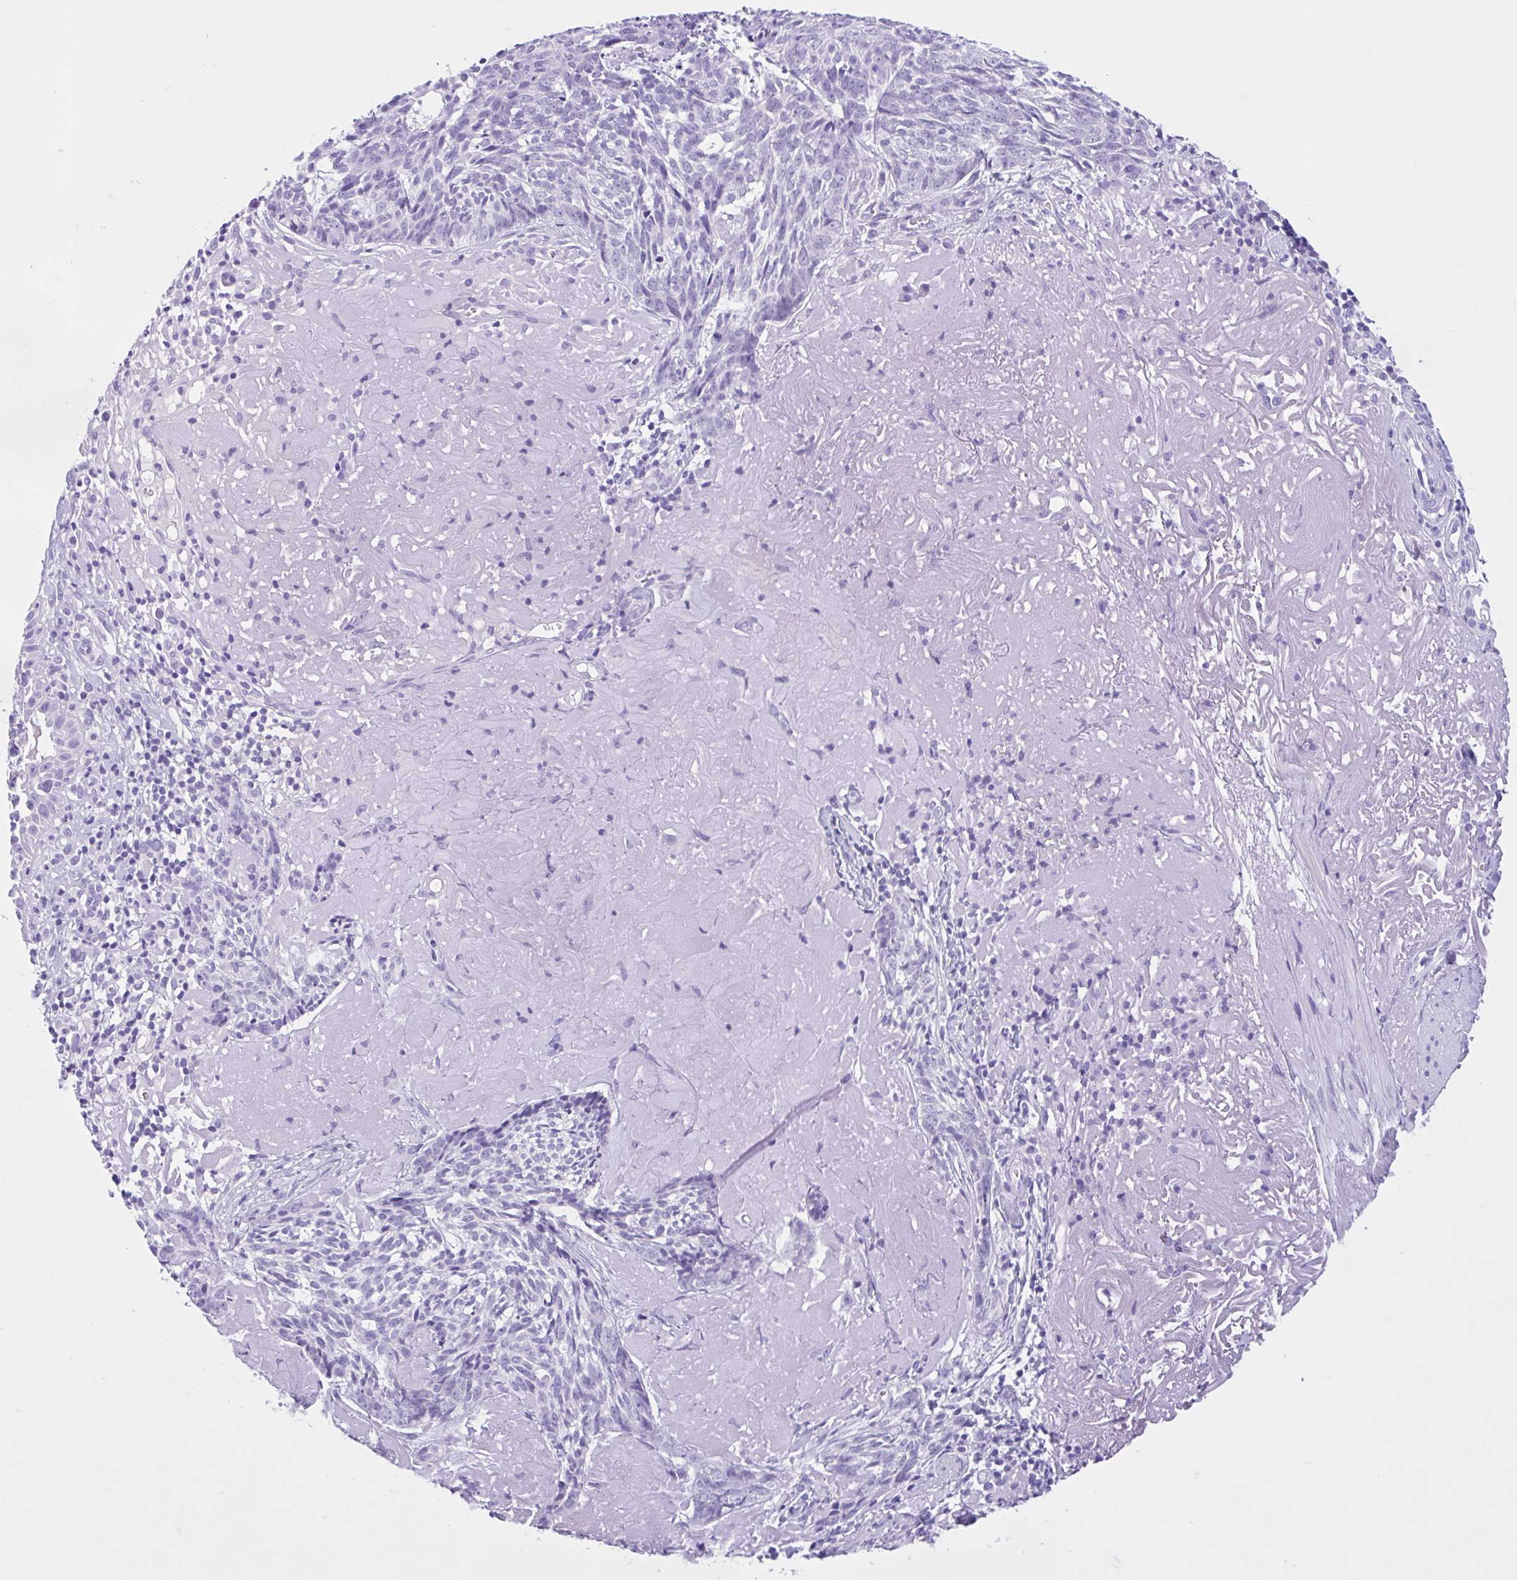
{"staining": {"intensity": "negative", "quantity": "none", "location": "none"}, "tissue": "skin cancer", "cell_type": "Tumor cells", "image_type": "cancer", "snomed": [{"axis": "morphology", "description": "Basal cell carcinoma"}, {"axis": "topography", "description": "Skin"}, {"axis": "topography", "description": "Skin of face"}], "caption": "The image demonstrates no significant positivity in tumor cells of skin basal cell carcinoma. (DAB immunohistochemistry with hematoxylin counter stain).", "gene": "ZNF319", "patient": {"sex": "female", "age": 95}}